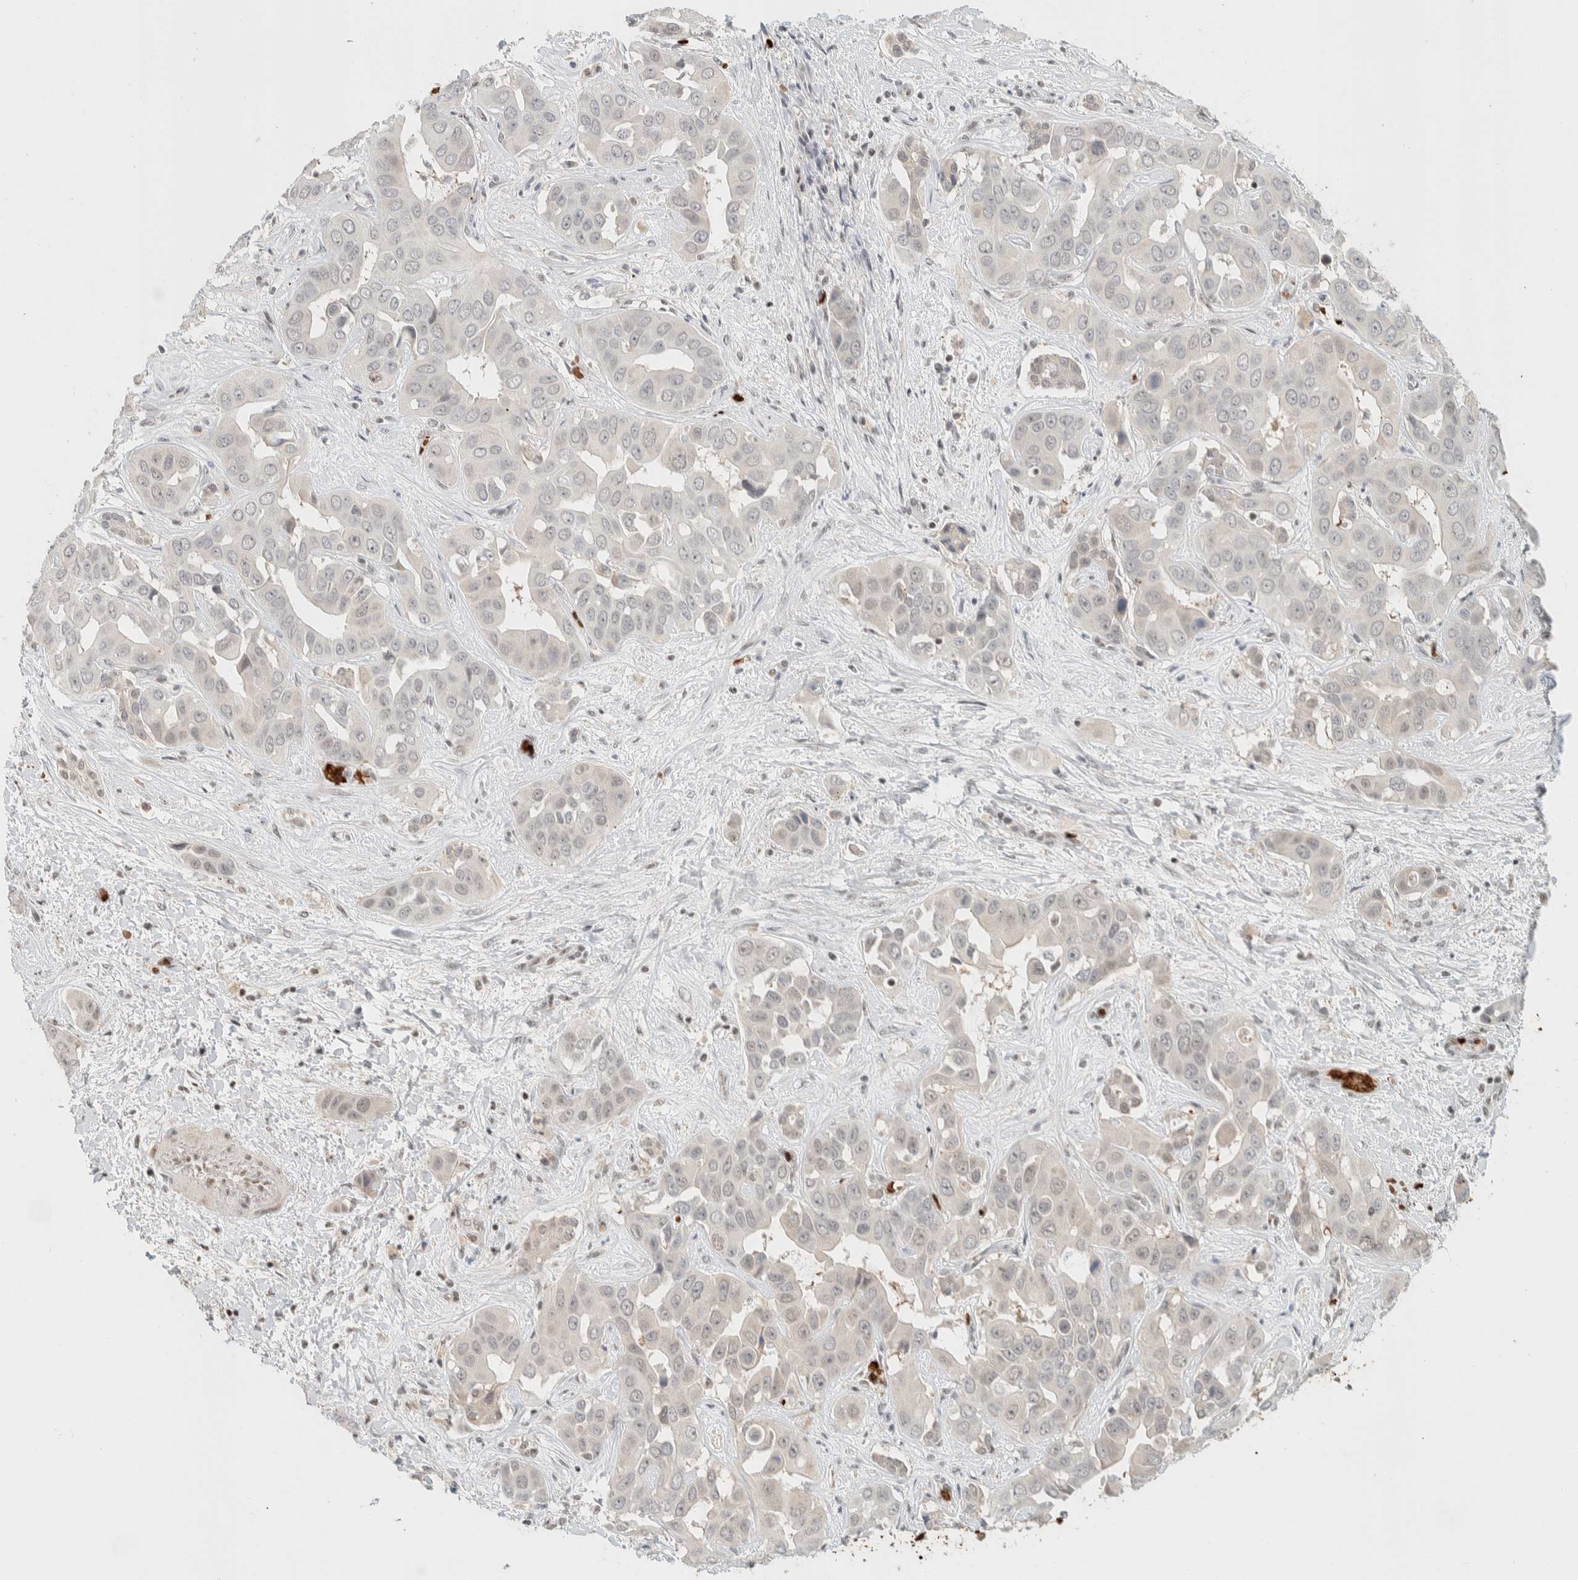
{"staining": {"intensity": "negative", "quantity": "none", "location": "none"}, "tissue": "liver cancer", "cell_type": "Tumor cells", "image_type": "cancer", "snomed": [{"axis": "morphology", "description": "Cholangiocarcinoma"}, {"axis": "topography", "description": "Liver"}], "caption": "This is an immunohistochemistry micrograph of human liver cancer (cholangiocarcinoma). There is no staining in tumor cells.", "gene": "ZBTB2", "patient": {"sex": "female", "age": 52}}